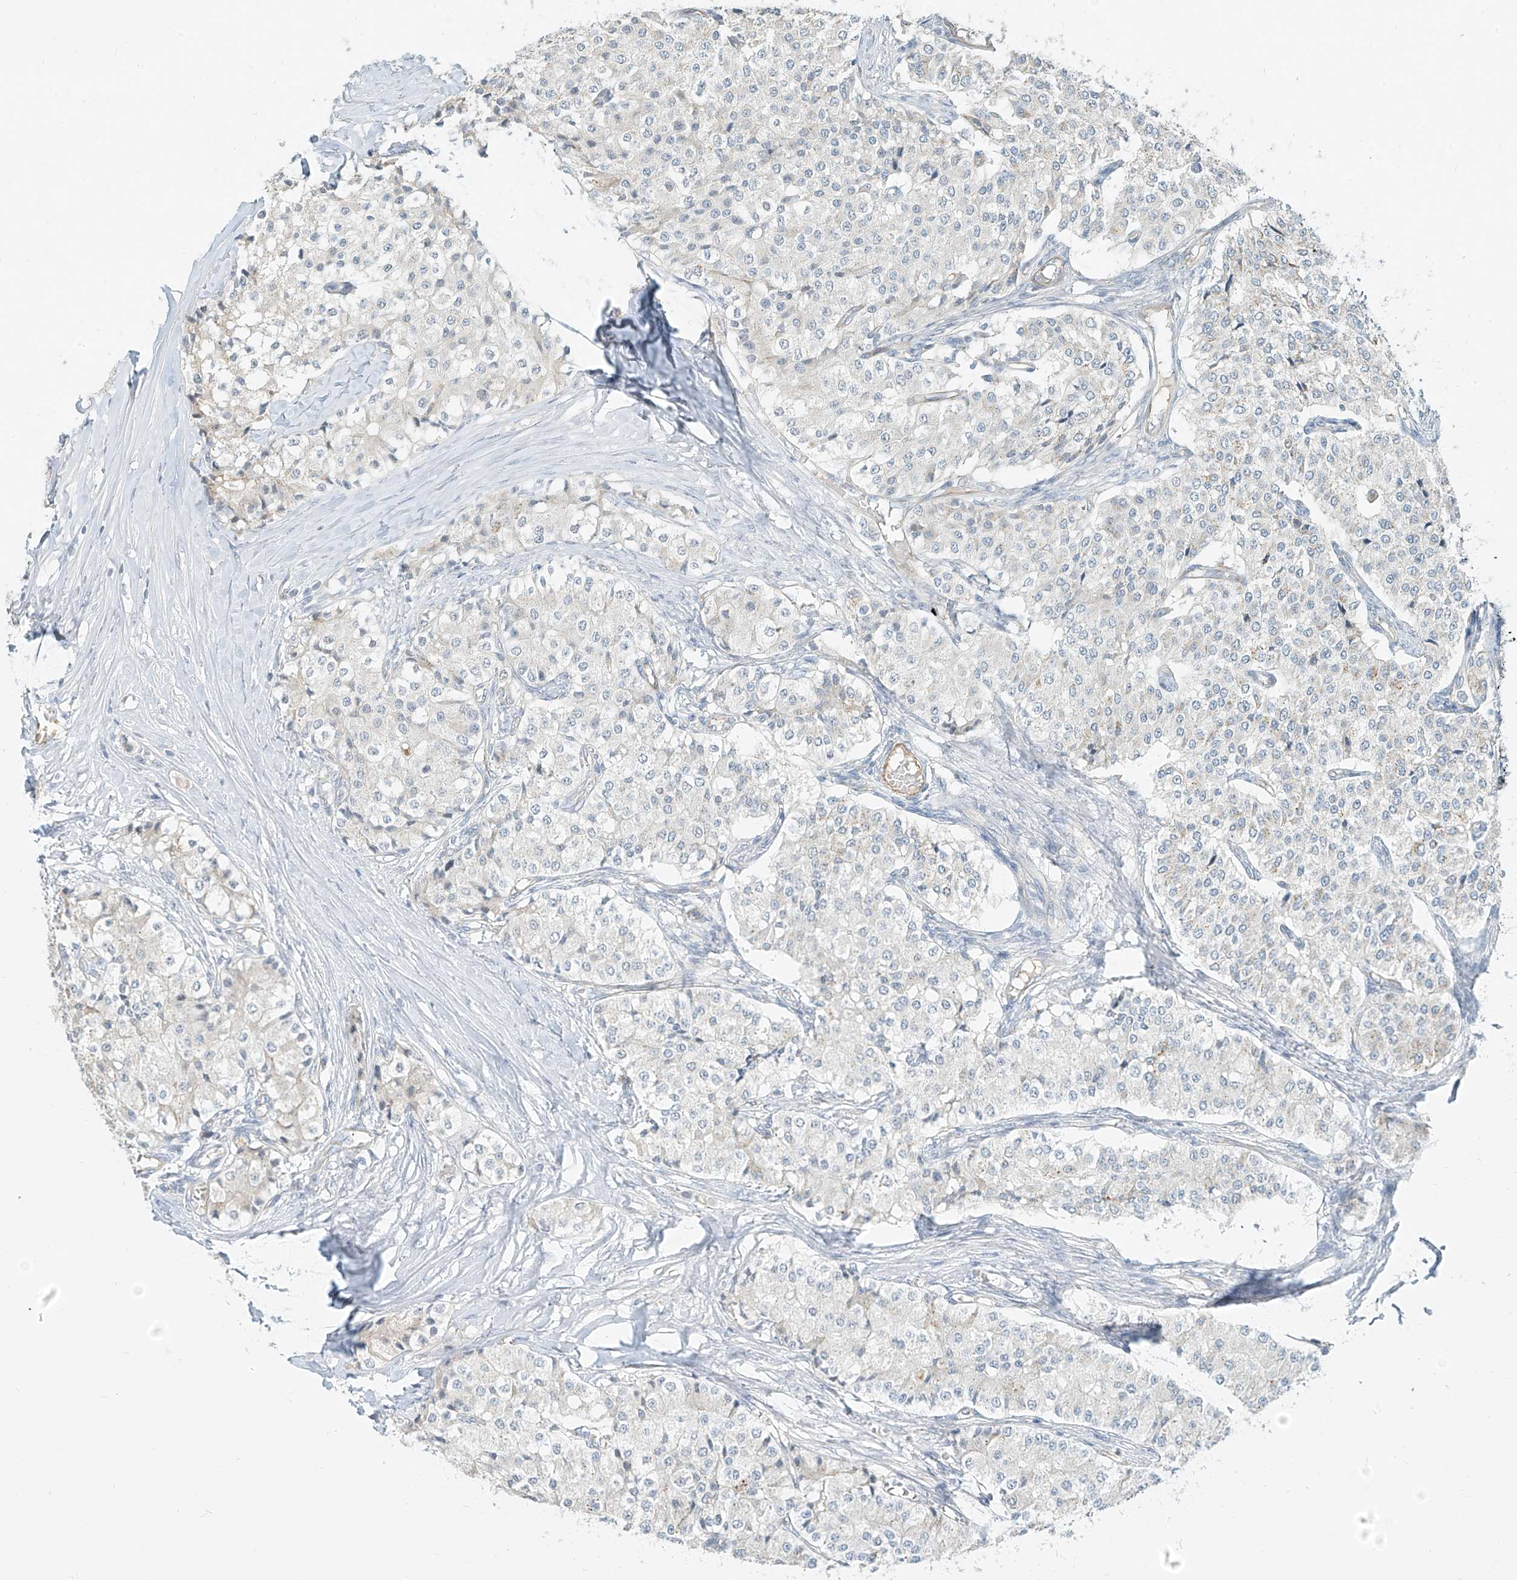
{"staining": {"intensity": "negative", "quantity": "none", "location": "none"}, "tissue": "carcinoid", "cell_type": "Tumor cells", "image_type": "cancer", "snomed": [{"axis": "morphology", "description": "Carcinoid, malignant, NOS"}, {"axis": "topography", "description": "Colon"}], "caption": "Tumor cells are negative for brown protein staining in malignant carcinoid. Nuclei are stained in blue.", "gene": "C2orf42", "patient": {"sex": "female", "age": 52}}